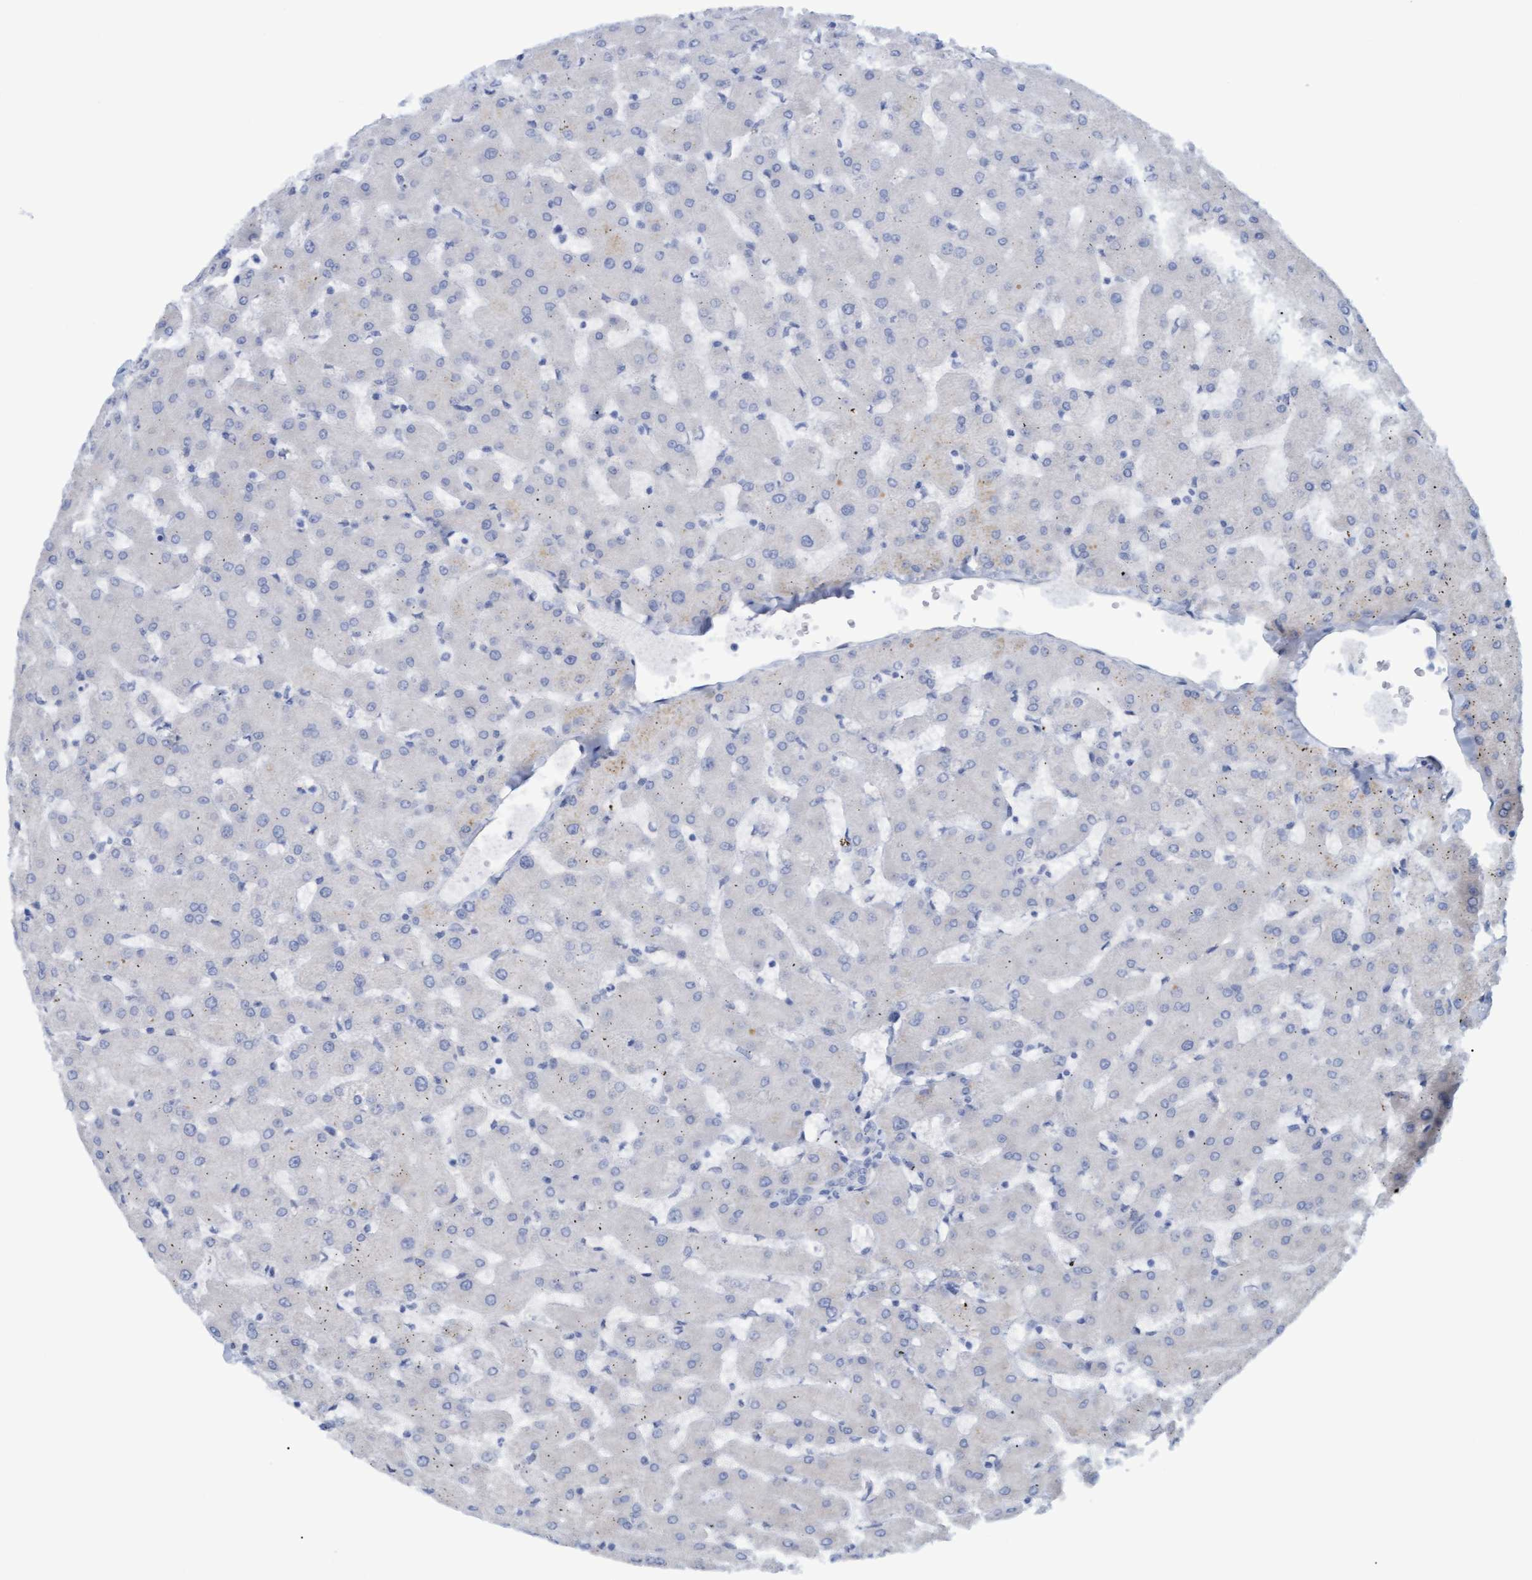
{"staining": {"intensity": "negative", "quantity": "none", "location": "none"}, "tissue": "liver", "cell_type": "Cholangiocytes", "image_type": "normal", "snomed": [{"axis": "morphology", "description": "Normal tissue, NOS"}, {"axis": "topography", "description": "Liver"}], "caption": "This is an IHC photomicrograph of benign liver. There is no expression in cholangiocytes.", "gene": "STXBP1", "patient": {"sex": "female", "age": 63}}